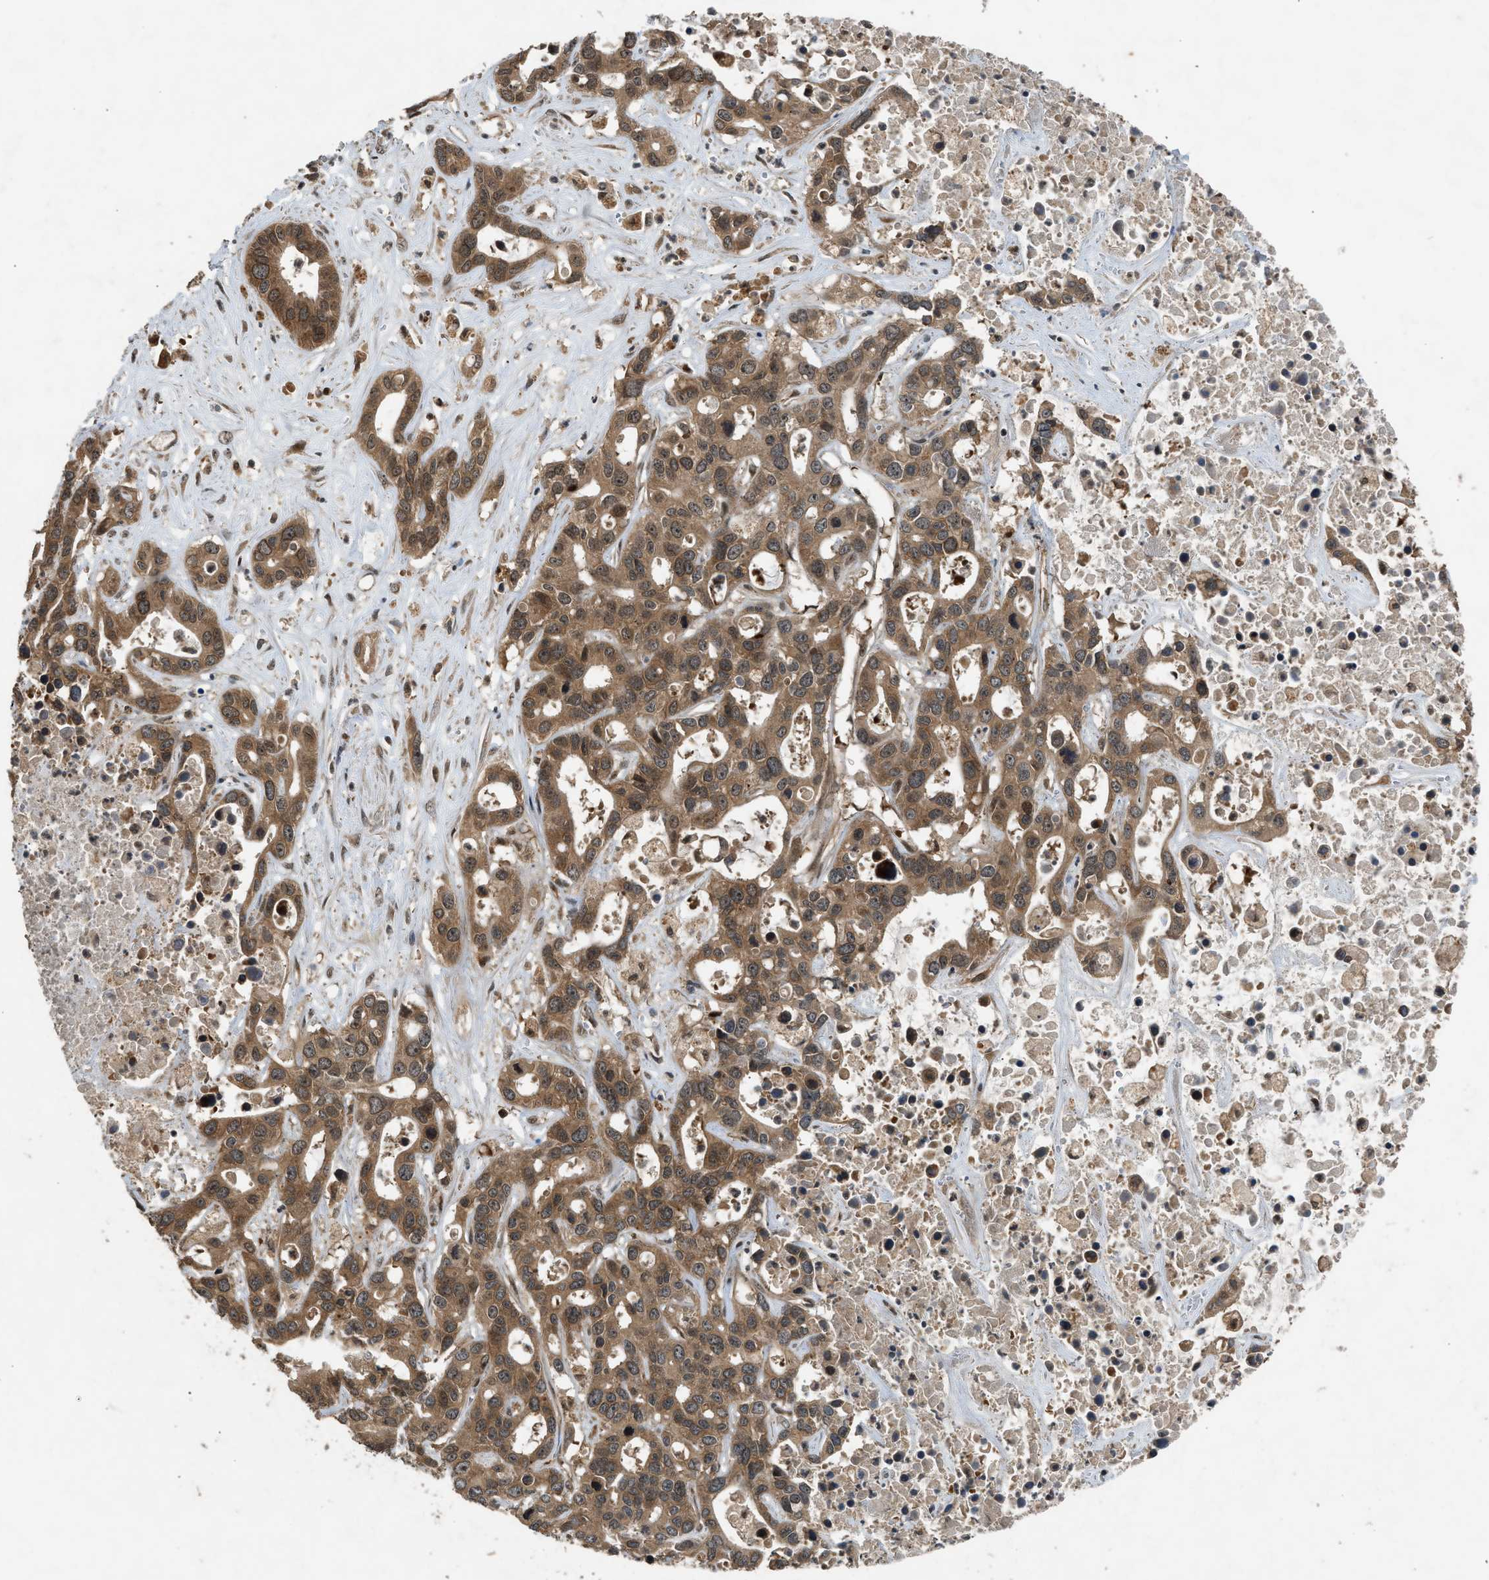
{"staining": {"intensity": "moderate", "quantity": ">75%", "location": "cytoplasmic/membranous"}, "tissue": "liver cancer", "cell_type": "Tumor cells", "image_type": "cancer", "snomed": [{"axis": "morphology", "description": "Cholangiocarcinoma"}, {"axis": "topography", "description": "Liver"}], "caption": "Cholangiocarcinoma (liver) stained with a protein marker reveals moderate staining in tumor cells.", "gene": "TXNL1", "patient": {"sex": "female", "age": 65}}